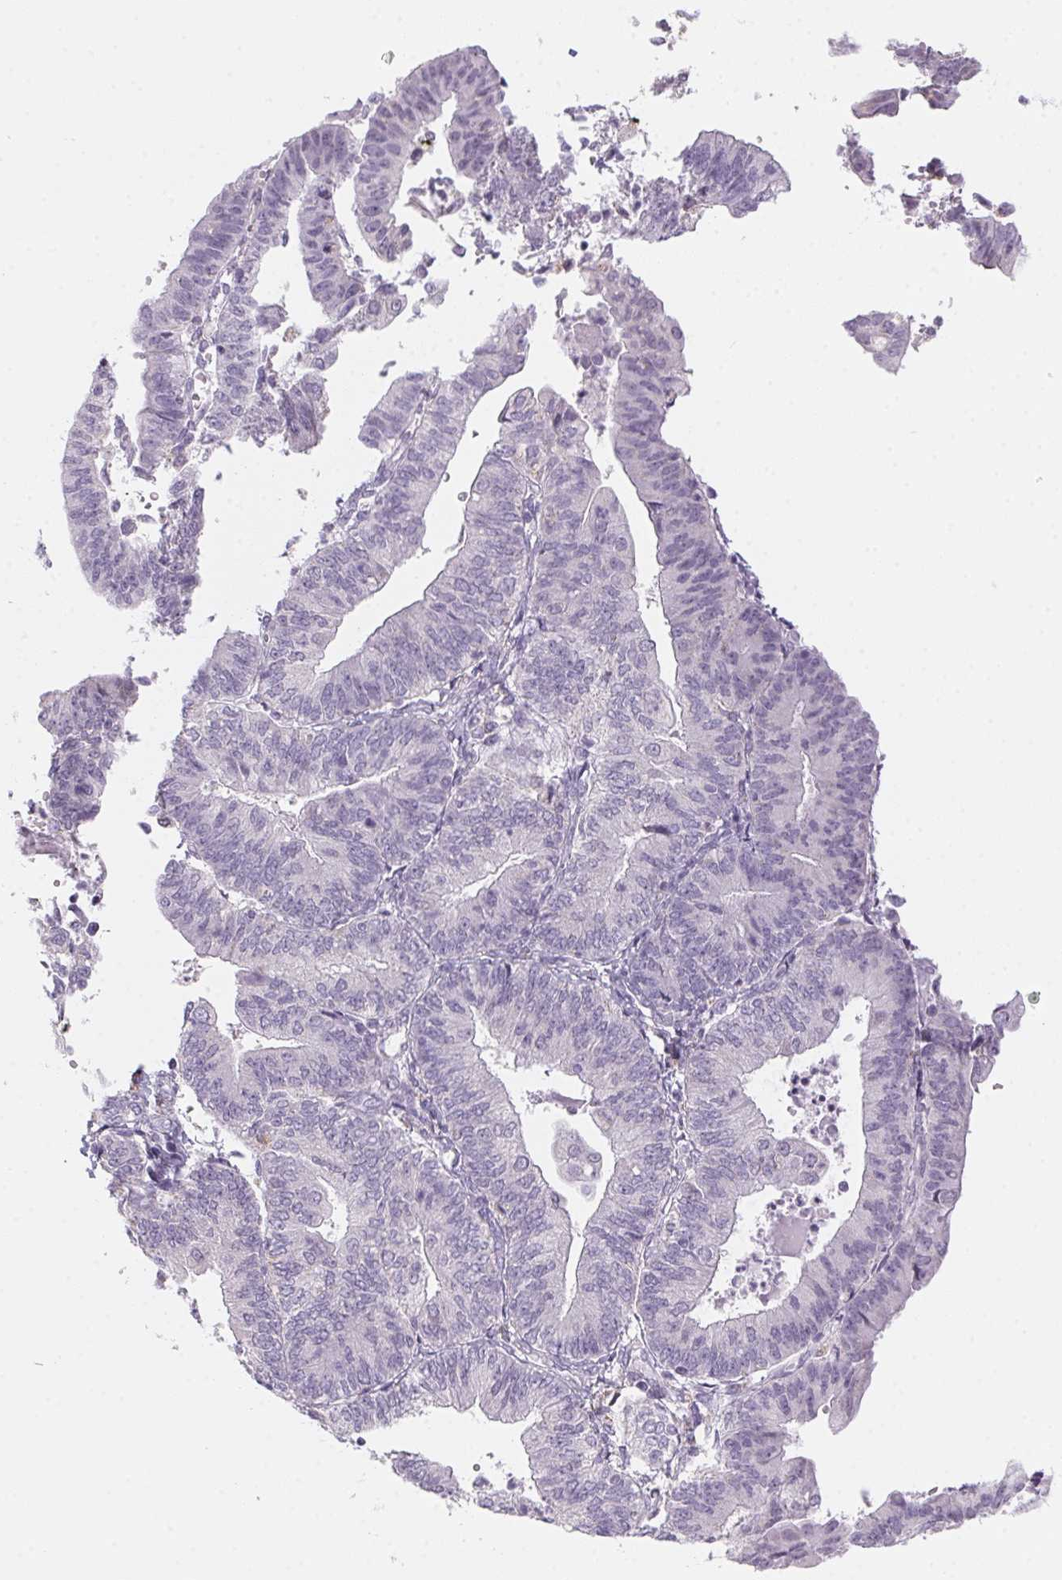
{"staining": {"intensity": "negative", "quantity": "none", "location": "none"}, "tissue": "endometrial cancer", "cell_type": "Tumor cells", "image_type": "cancer", "snomed": [{"axis": "morphology", "description": "Adenocarcinoma, NOS"}, {"axis": "topography", "description": "Endometrium"}], "caption": "High magnification brightfield microscopy of endometrial cancer (adenocarcinoma) stained with DAB (3,3'-diaminobenzidine) (brown) and counterstained with hematoxylin (blue): tumor cells show no significant expression.", "gene": "PRPH", "patient": {"sex": "female", "age": 65}}